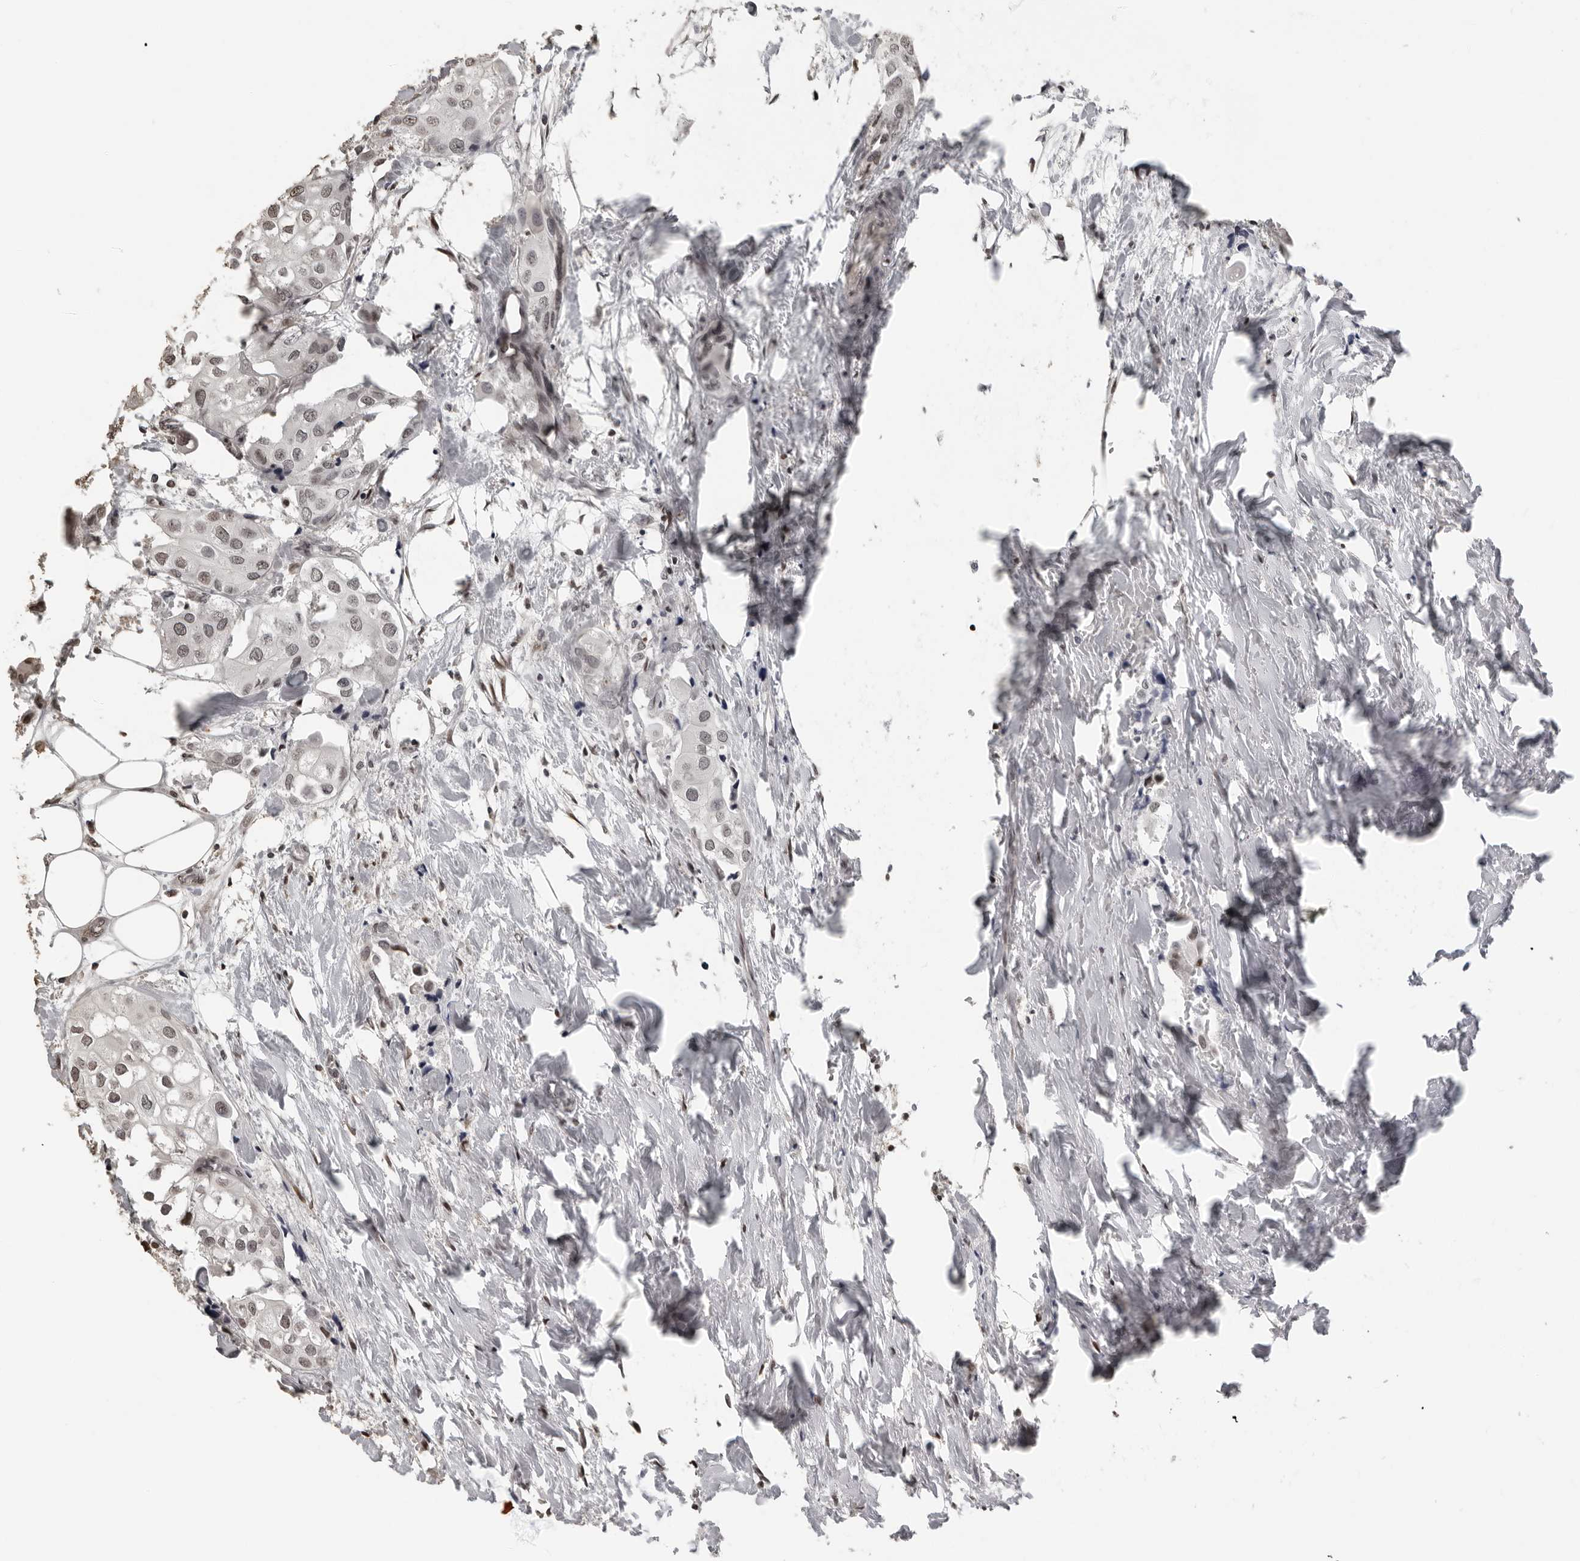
{"staining": {"intensity": "weak", "quantity": "<25%", "location": "nuclear"}, "tissue": "urothelial cancer", "cell_type": "Tumor cells", "image_type": "cancer", "snomed": [{"axis": "morphology", "description": "Urothelial carcinoma, High grade"}, {"axis": "topography", "description": "Urinary bladder"}], "caption": "High power microscopy image of an immunohistochemistry photomicrograph of urothelial cancer, revealing no significant staining in tumor cells.", "gene": "ORC1", "patient": {"sex": "male", "age": 64}}